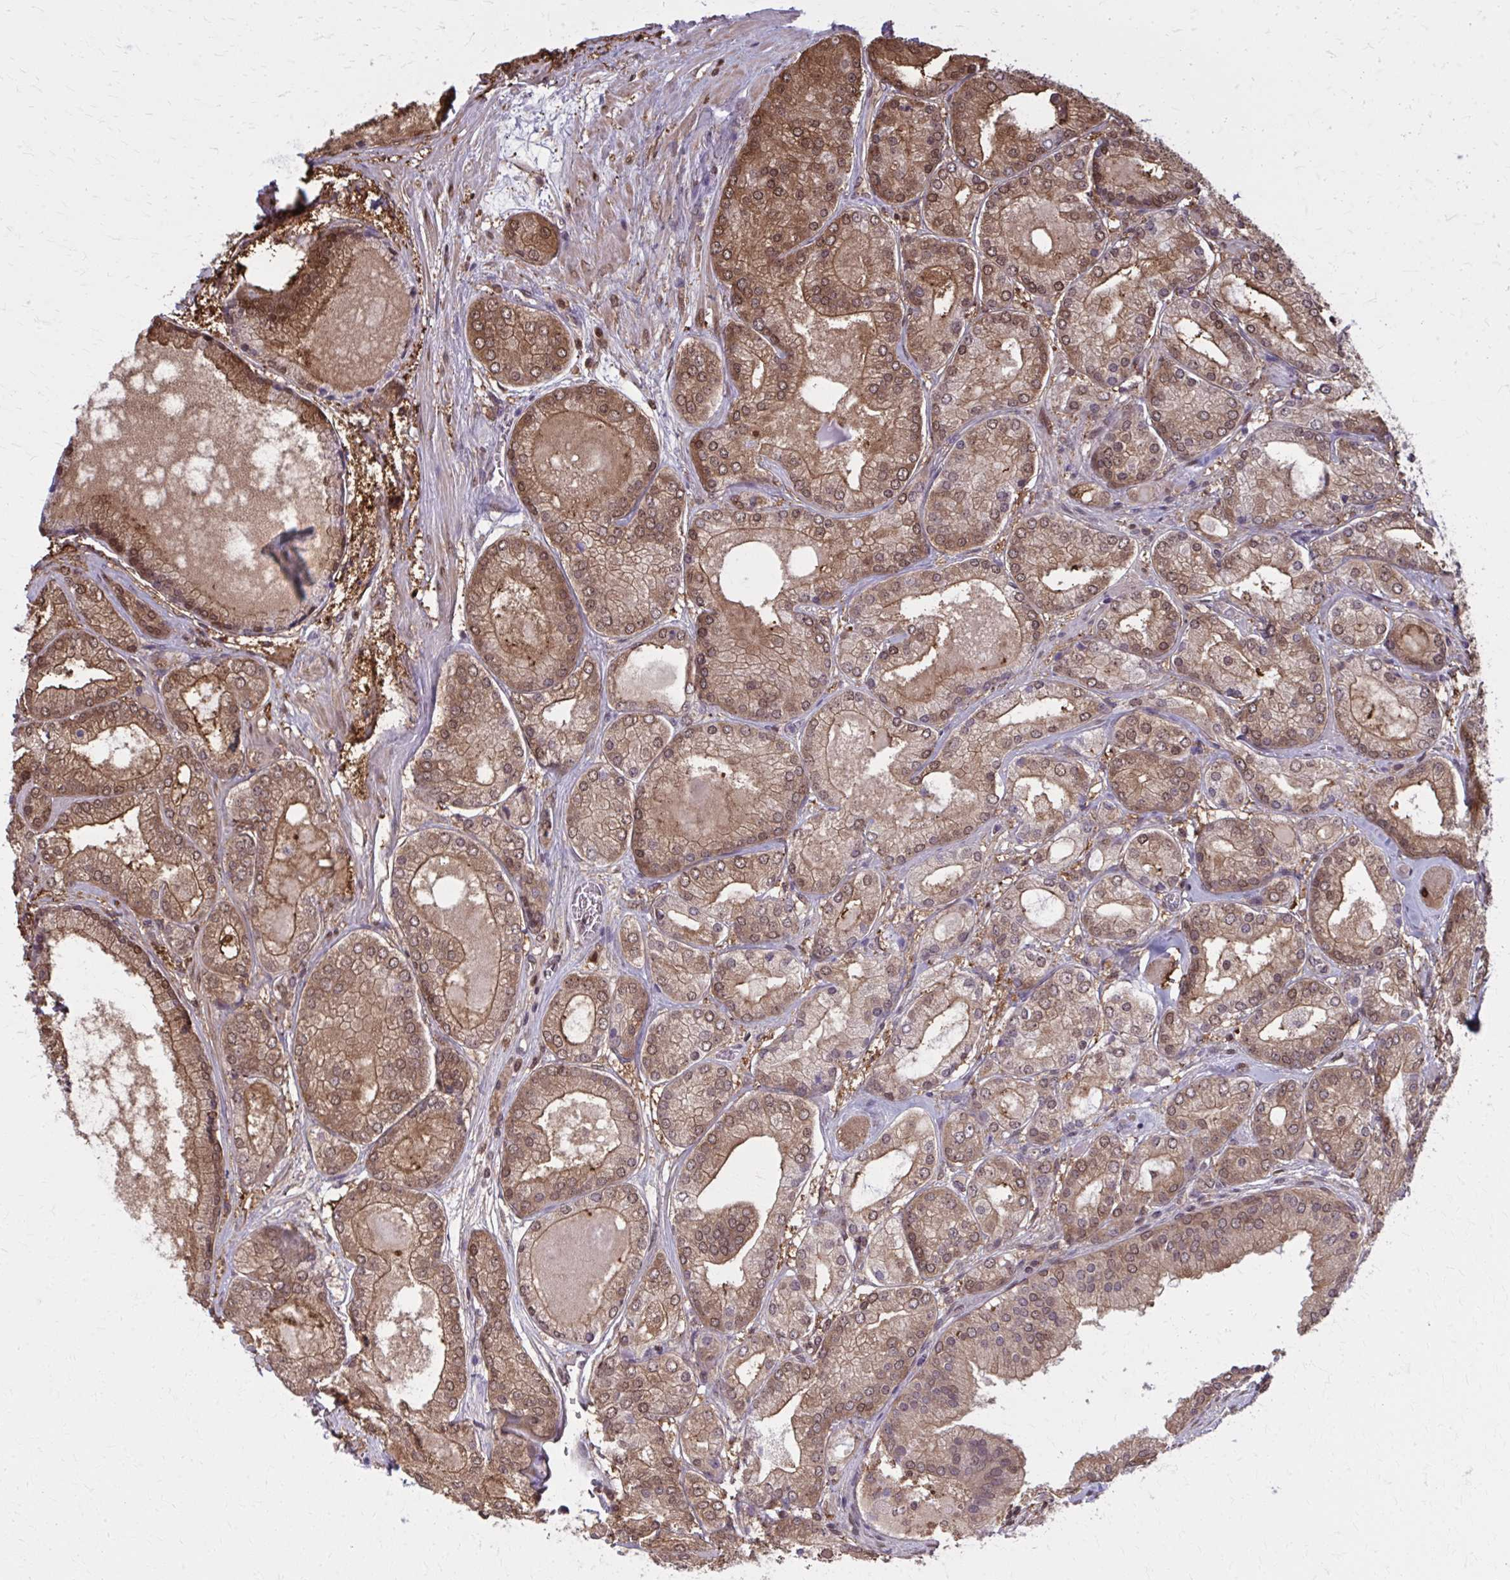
{"staining": {"intensity": "moderate", "quantity": ">75%", "location": "cytoplasmic/membranous,nuclear"}, "tissue": "prostate cancer", "cell_type": "Tumor cells", "image_type": "cancer", "snomed": [{"axis": "morphology", "description": "Adenocarcinoma, High grade"}, {"axis": "topography", "description": "Prostate"}], "caption": "Human adenocarcinoma (high-grade) (prostate) stained with a brown dye displays moderate cytoplasmic/membranous and nuclear positive staining in about >75% of tumor cells.", "gene": "MDH1", "patient": {"sex": "male", "age": 67}}